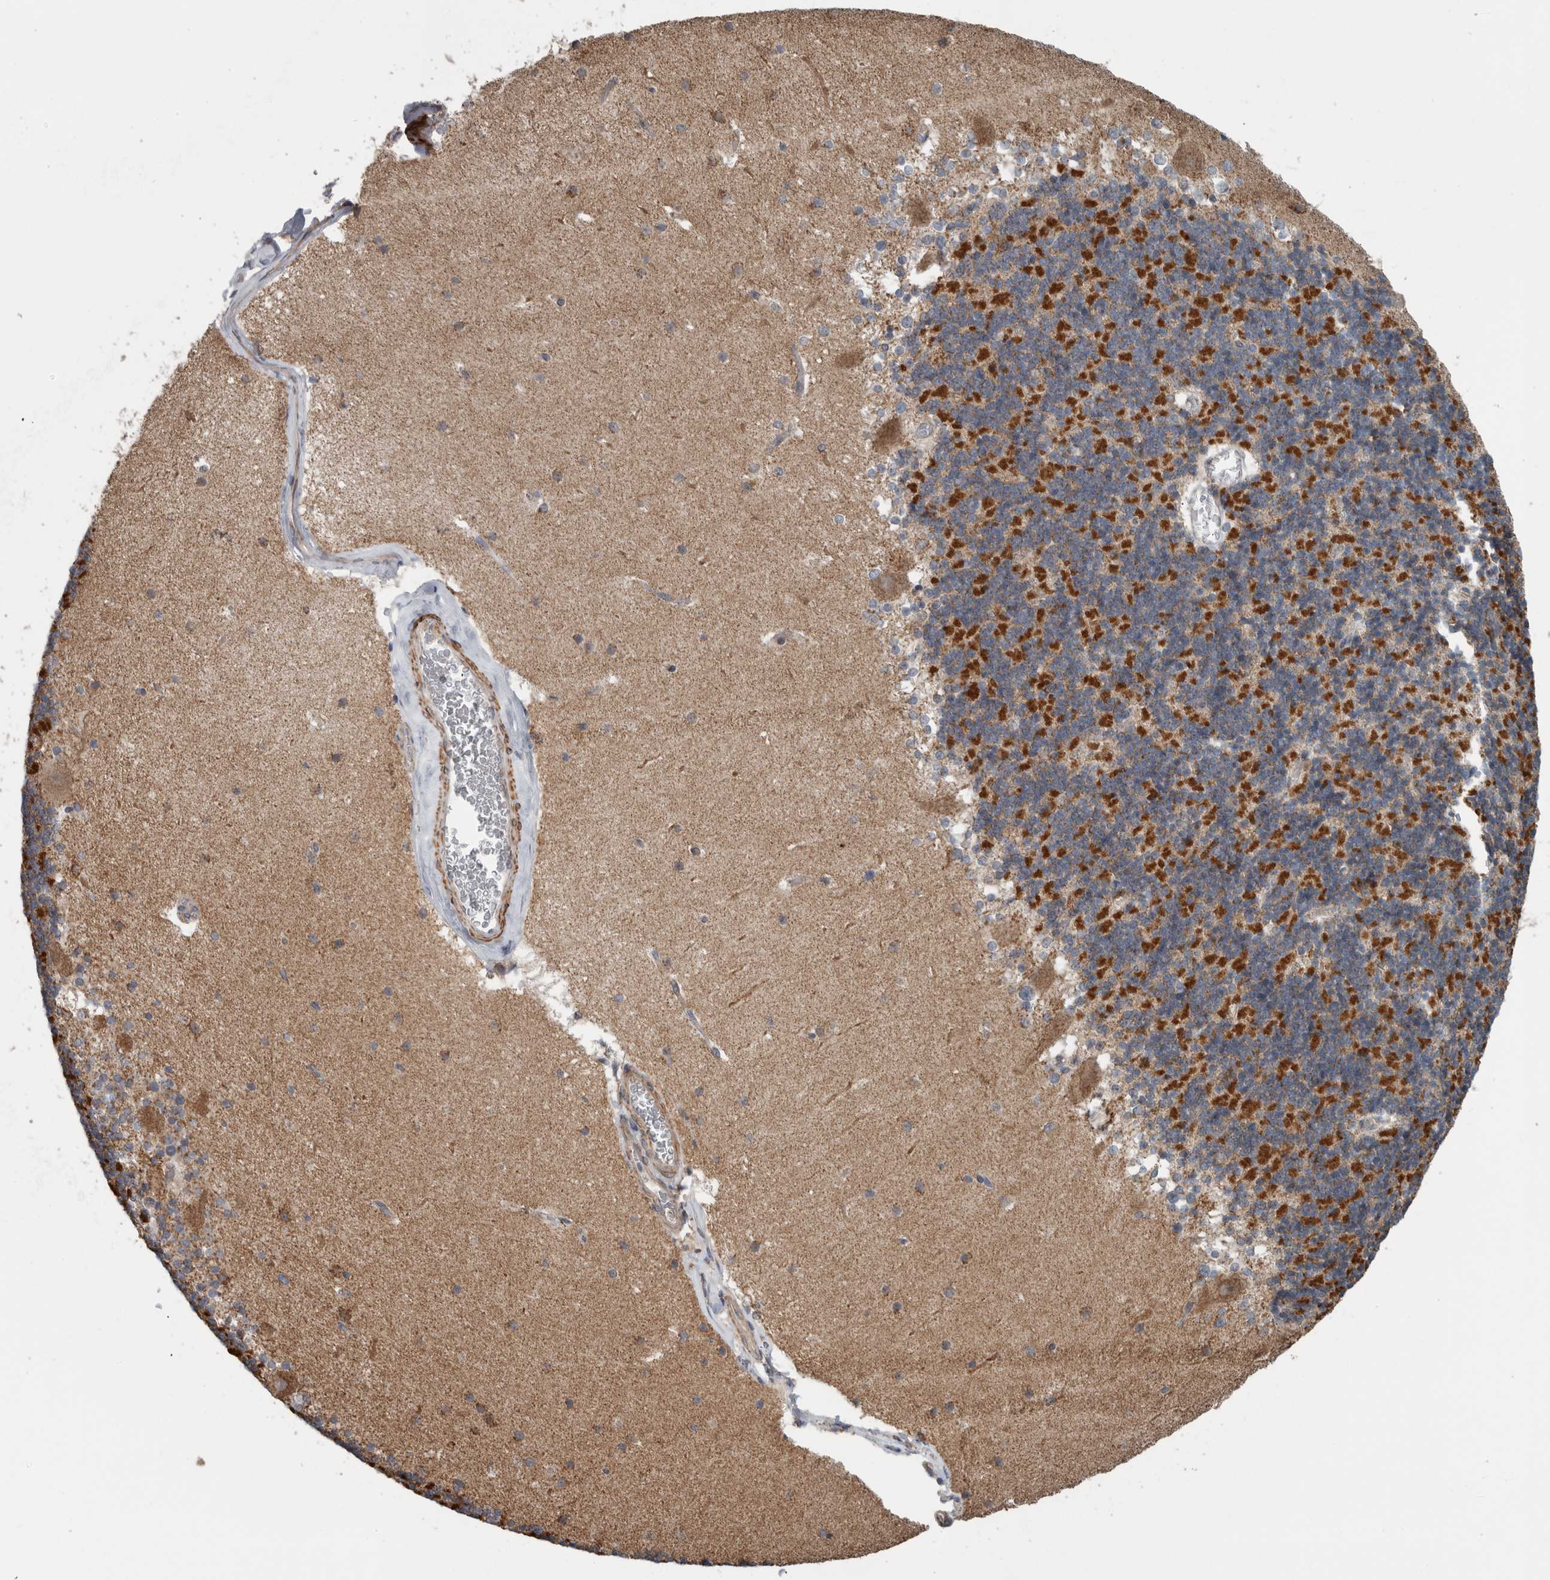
{"staining": {"intensity": "strong", "quantity": ">75%", "location": "cytoplasmic/membranous"}, "tissue": "cerebellum", "cell_type": "Cells in granular layer", "image_type": "normal", "snomed": [{"axis": "morphology", "description": "Normal tissue, NOS"}, {"axis": "topography", "description": "Cerebellum"}], "caption": "Approximately >75% of cells in granular layer in unremarkable human cerebellum show strong cytoplasmic/membranous protein staining as visualized by brown immunohistochemical staining.", "gene": "ARMC1", "patient": {"sex": "female", "age": 19}}